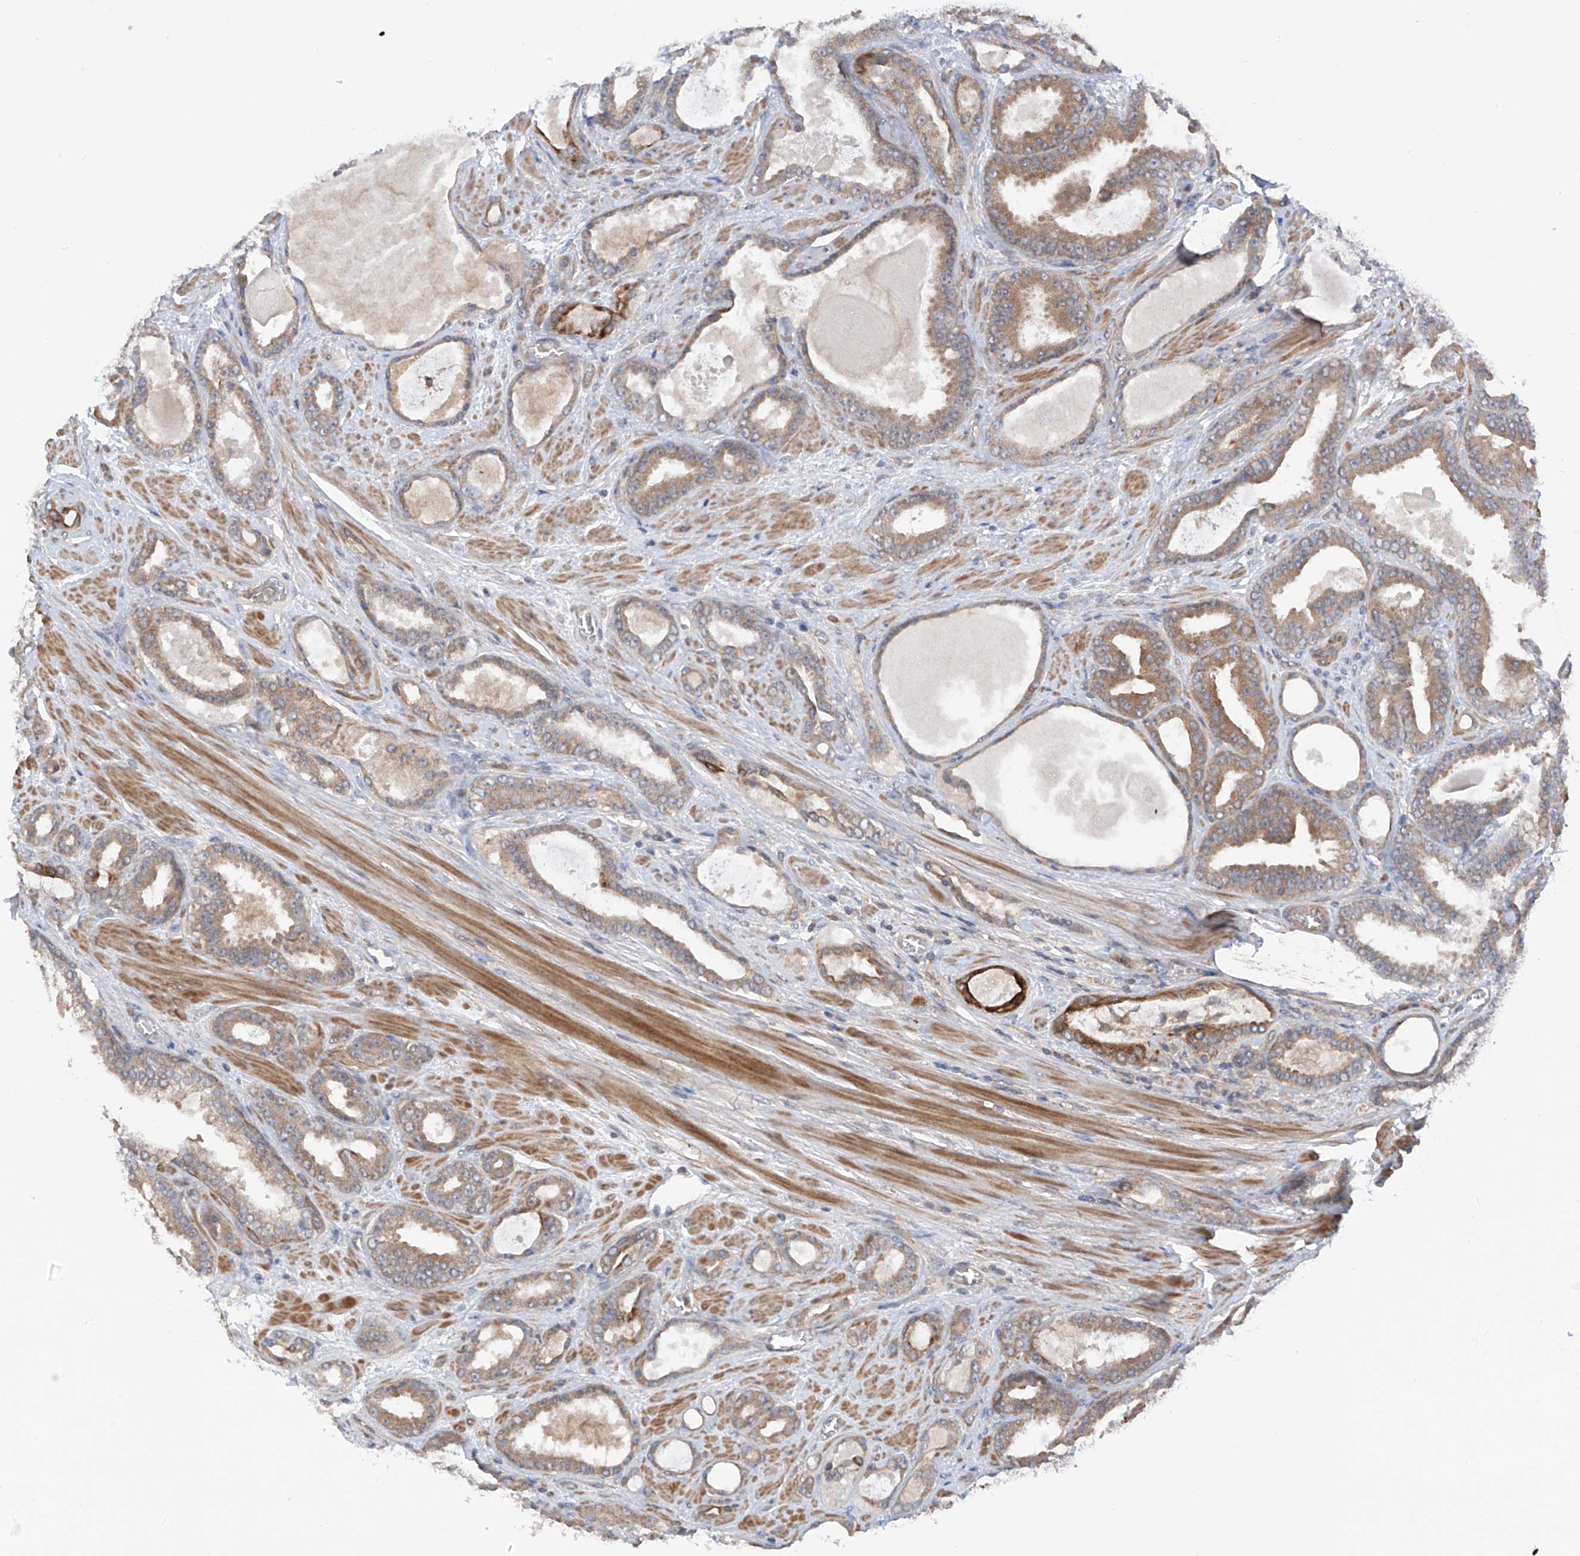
{"staining": {"intensity": "moderate", "quantity": ">75%", "location": "cytoplasmic/membranous"}, "tissue": "prostate cancer", "cell_type": "Tumor cells", "image_type": "cancer", "snomed": [{"axis": "morphology", "description": "Adenocarcinoma, High grade"}, {"axis": "topography", "description": "Prostate"}], "caption": "Protein analysis of prostate high-grade adenocarcinoma tissue demonstrates moderate cytoplasmic/membranous expression in approximately >75% of tumor cells.", "gene": "RPAIN", "patient": {"sex": "male", "age": 60}}